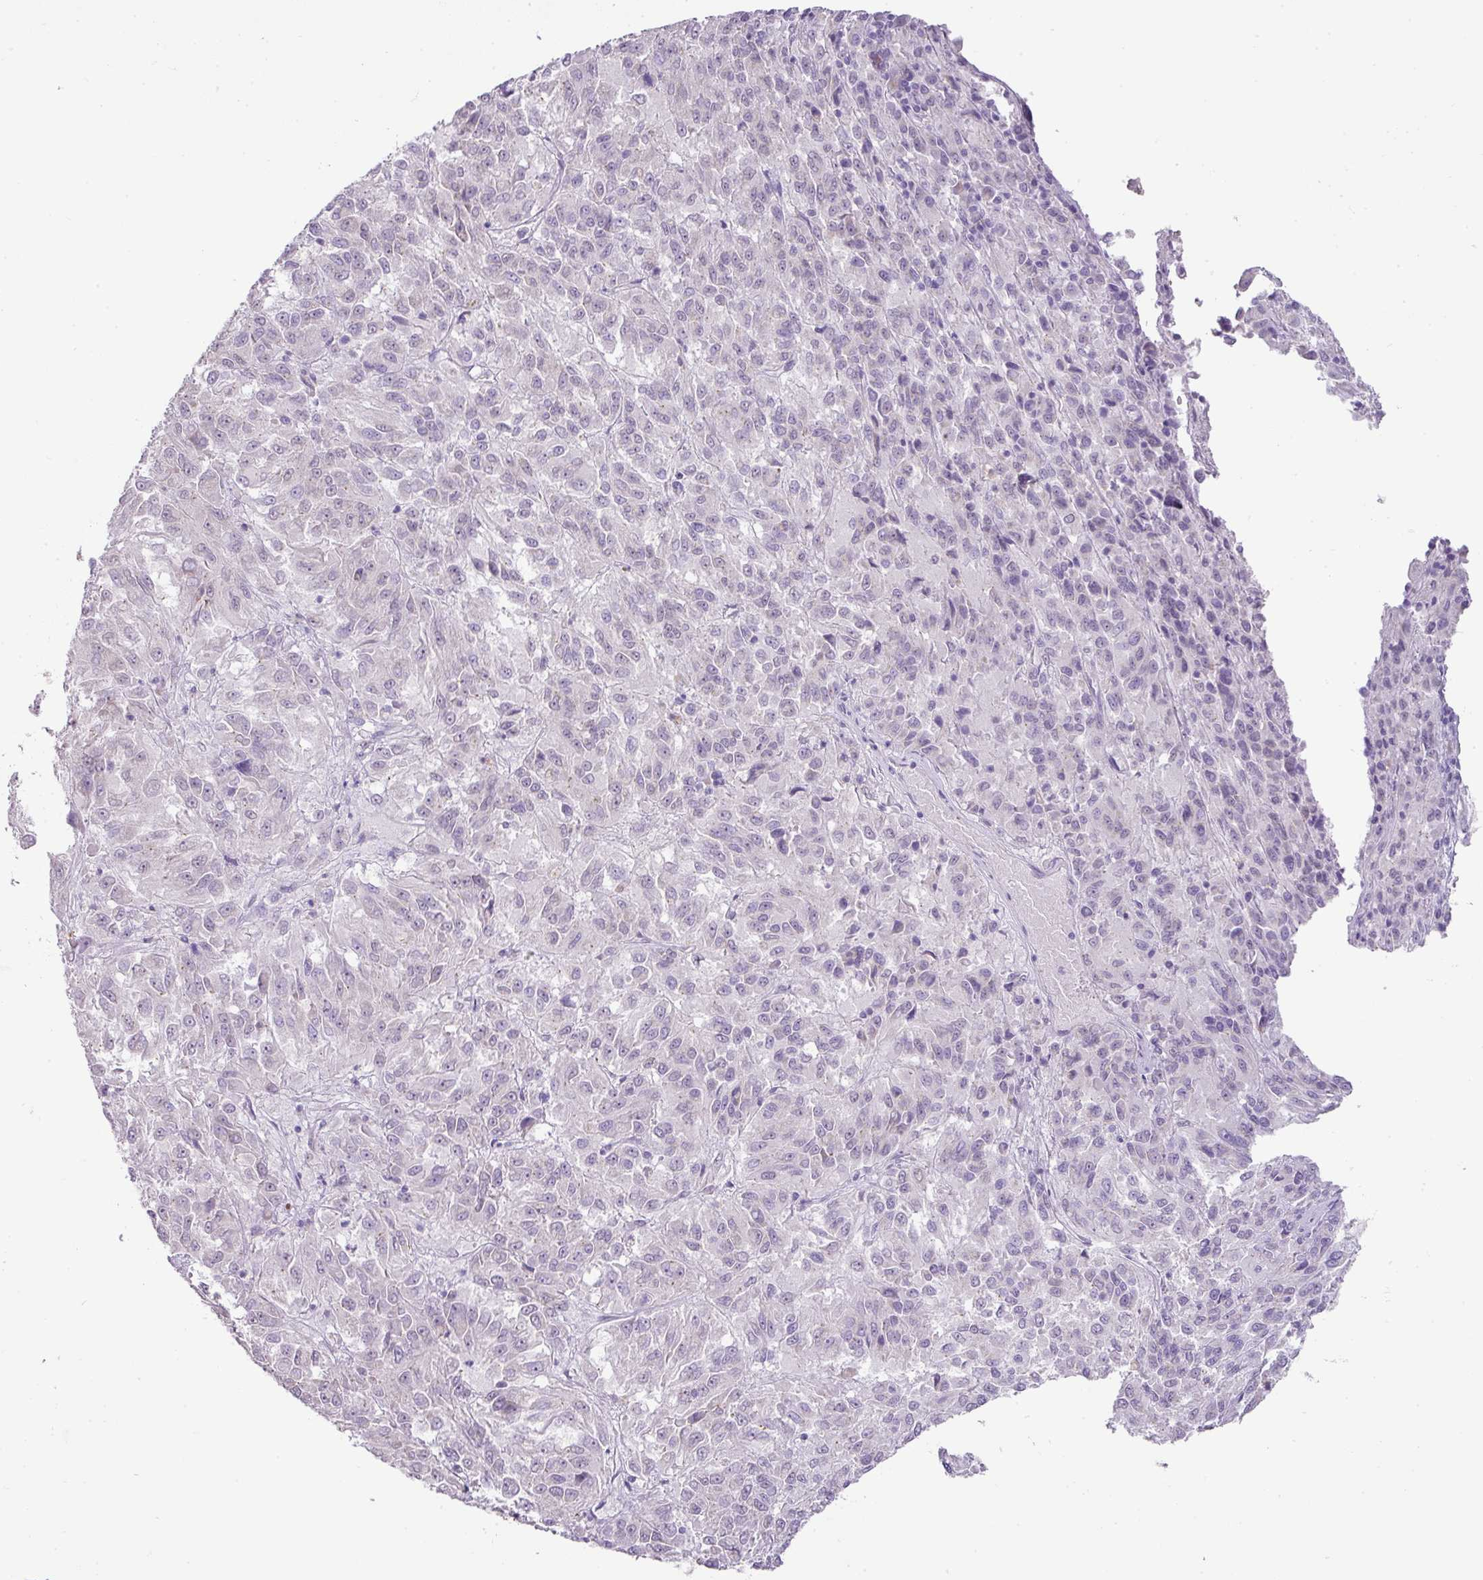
{"staining": {"intensity": "negative", "quantity": "none", "location": "none"}, "tissue": "melanoma", "cell_type": "Tumor cells", "image_type": "cancer", "snomed": [{"axis": "morphology", "description": "Malignant melanoma, Metastatic site"}, {"axis": "topography", "description": "Lung"}], "caption": "This image is of melanoma stained with immunohistochemistry (IHC) to label a protein in brown with the nuclei are counter-stained blue. There is no positivity in tumor cells.", "gene": "DIP2A", "patient": {"sex": "male", "age": 64}}